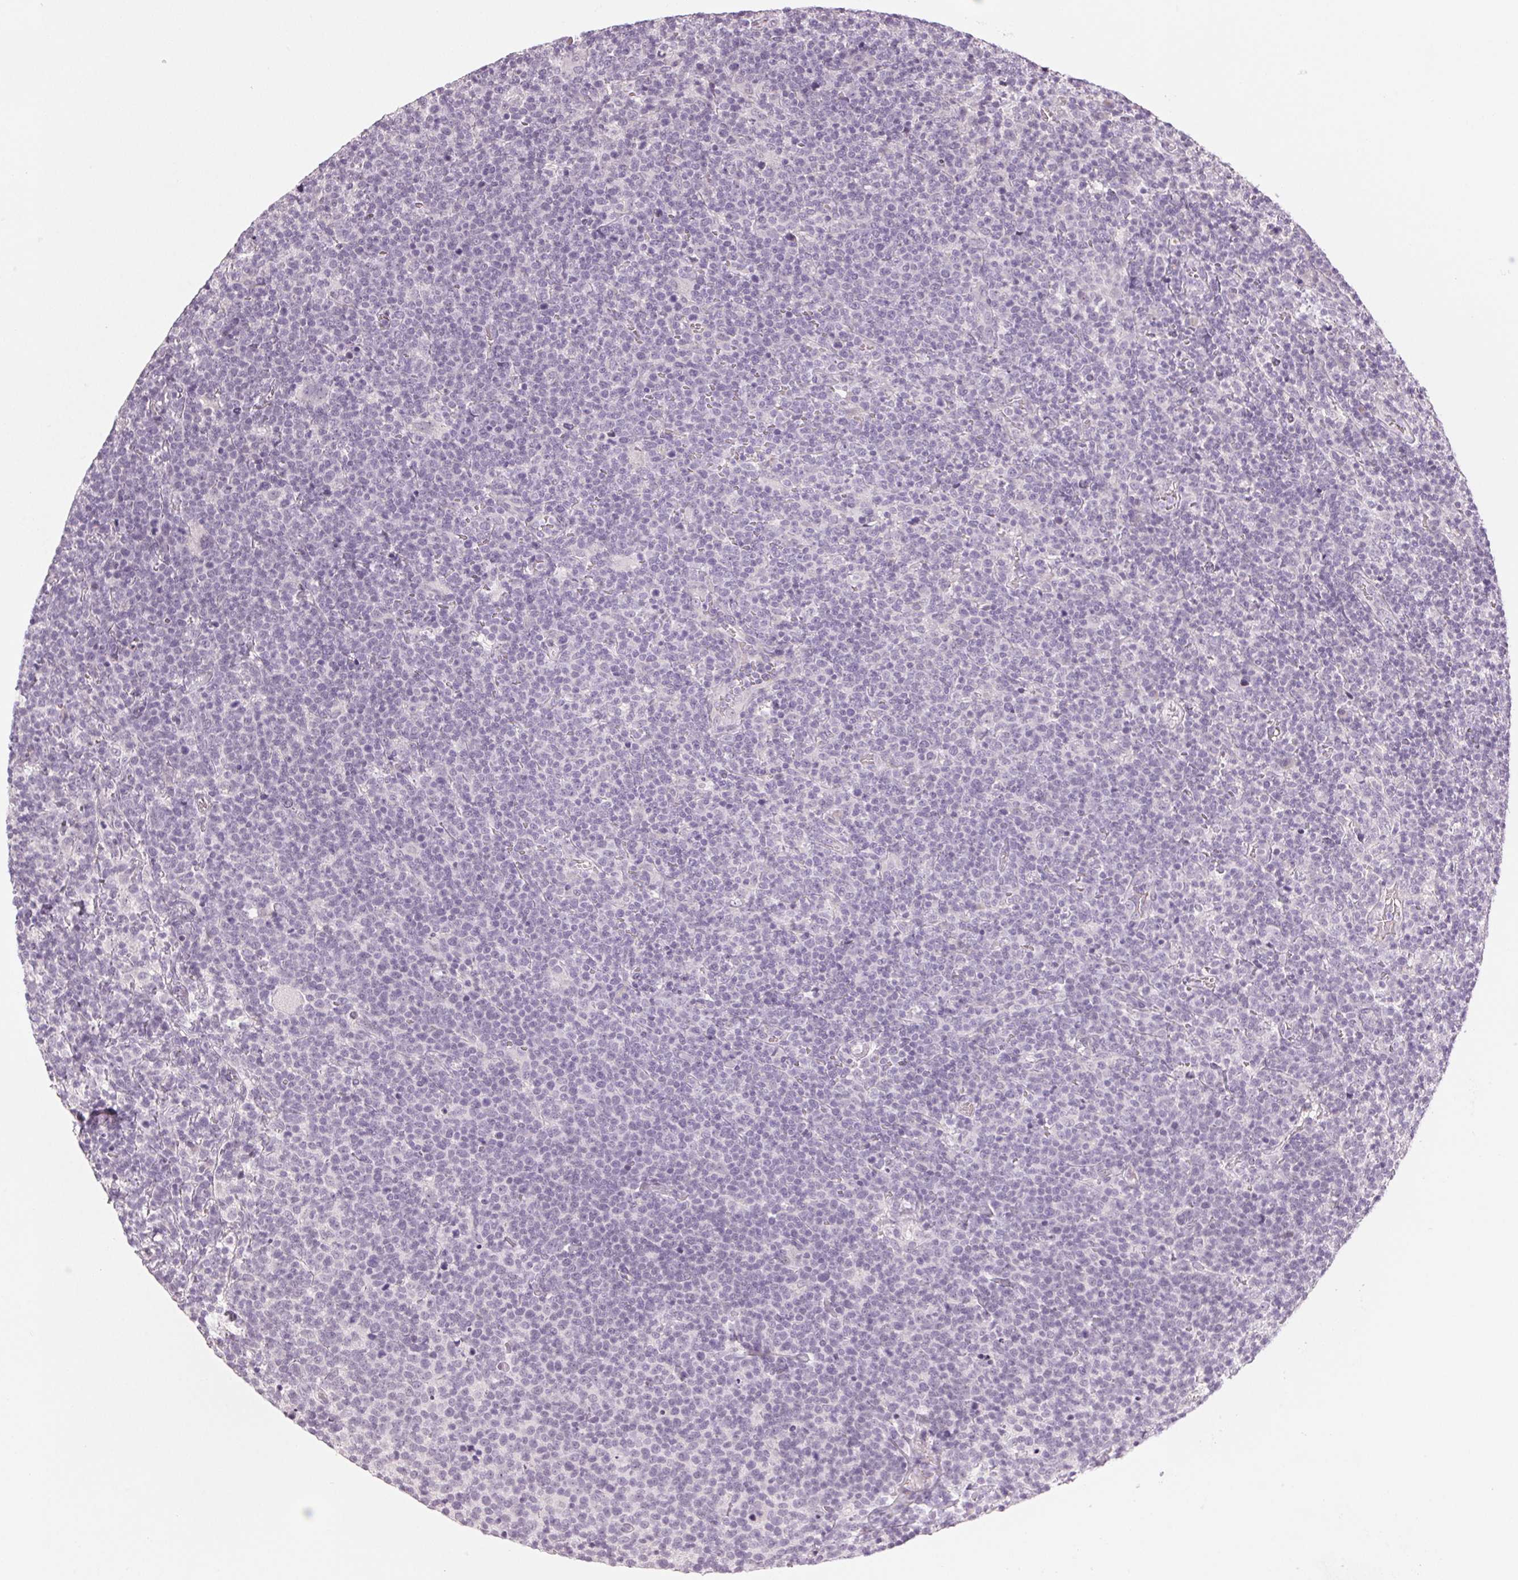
{"staining": {"intensity": "negative", "quantity": "none", "location": "none"}, "tissue": "lymphoma", "cell_type": "Tumor cells", "image_type": "cancer", "snomed": [{"axis": "morphology", "description": "Malignant lymphoma, non-Hodgkin's type, High grade"}, {"axis": "topography", "description": "Lymph node"}], "caption": "Photomicrograph shows no protein positivity in tumor cells of high-grade malignant lymphoma, non-Hodgkin's type tissue.", "gene": "DNAJC6", "patient": {"sex": "male", "age": 61}}